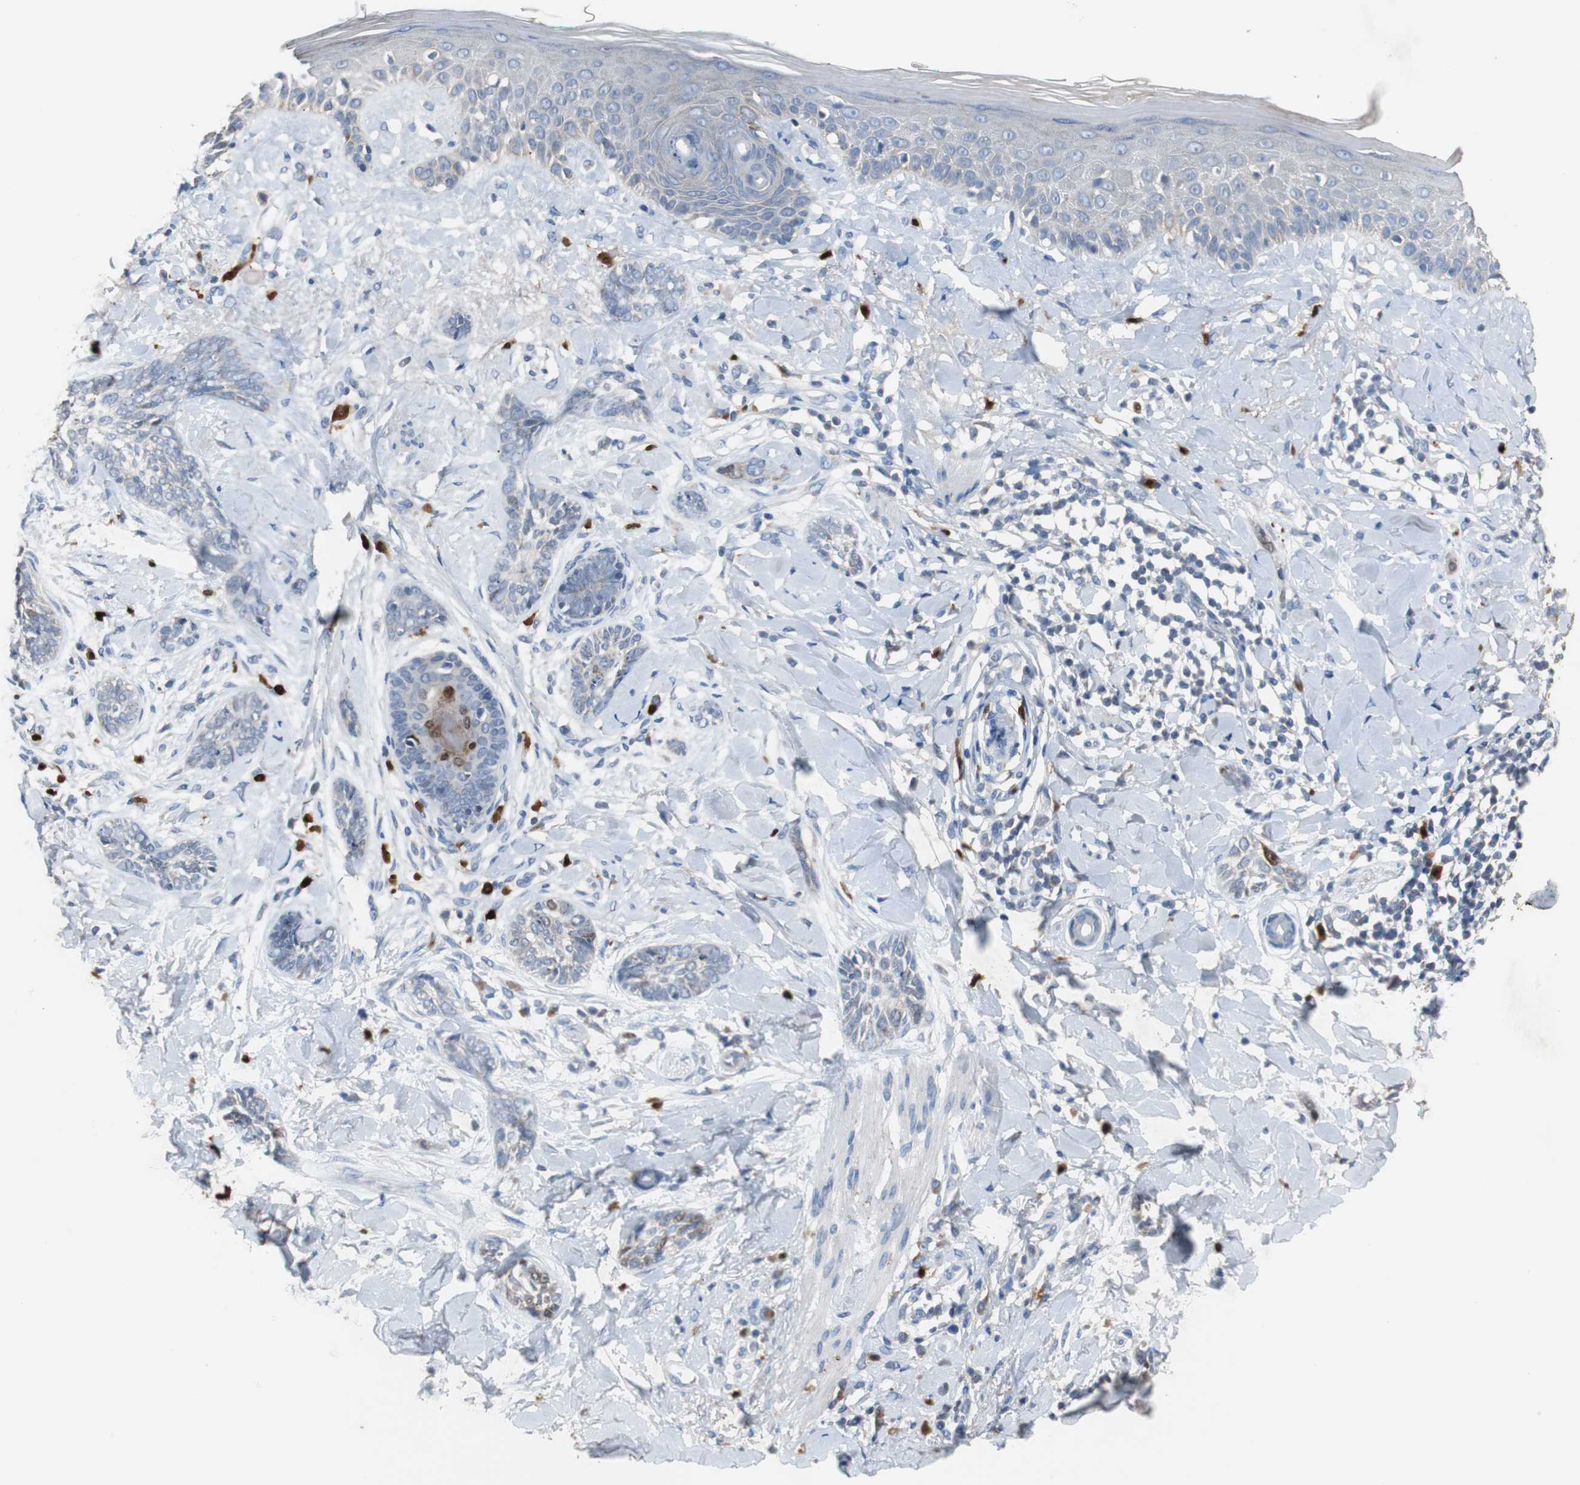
{"staining": {"intensity": "negative", "quantity": "none", "location": "none"}, "tissue": "skin cancer", "cell_type": "Tumor cells", "image_type": "cancer", "snomed": [{"axis": "morphology", "description": "Basal cell carcinoma"}, {"axis": "topography", "description": "Skin"}], "caption": "The immunohistochemistry micrograph has no significant staining in tumor cells of skin cancer (basal cell carcinoma) tissue.", "gene": "CALB2", "patient": {"sex": "female", "age": 58}}